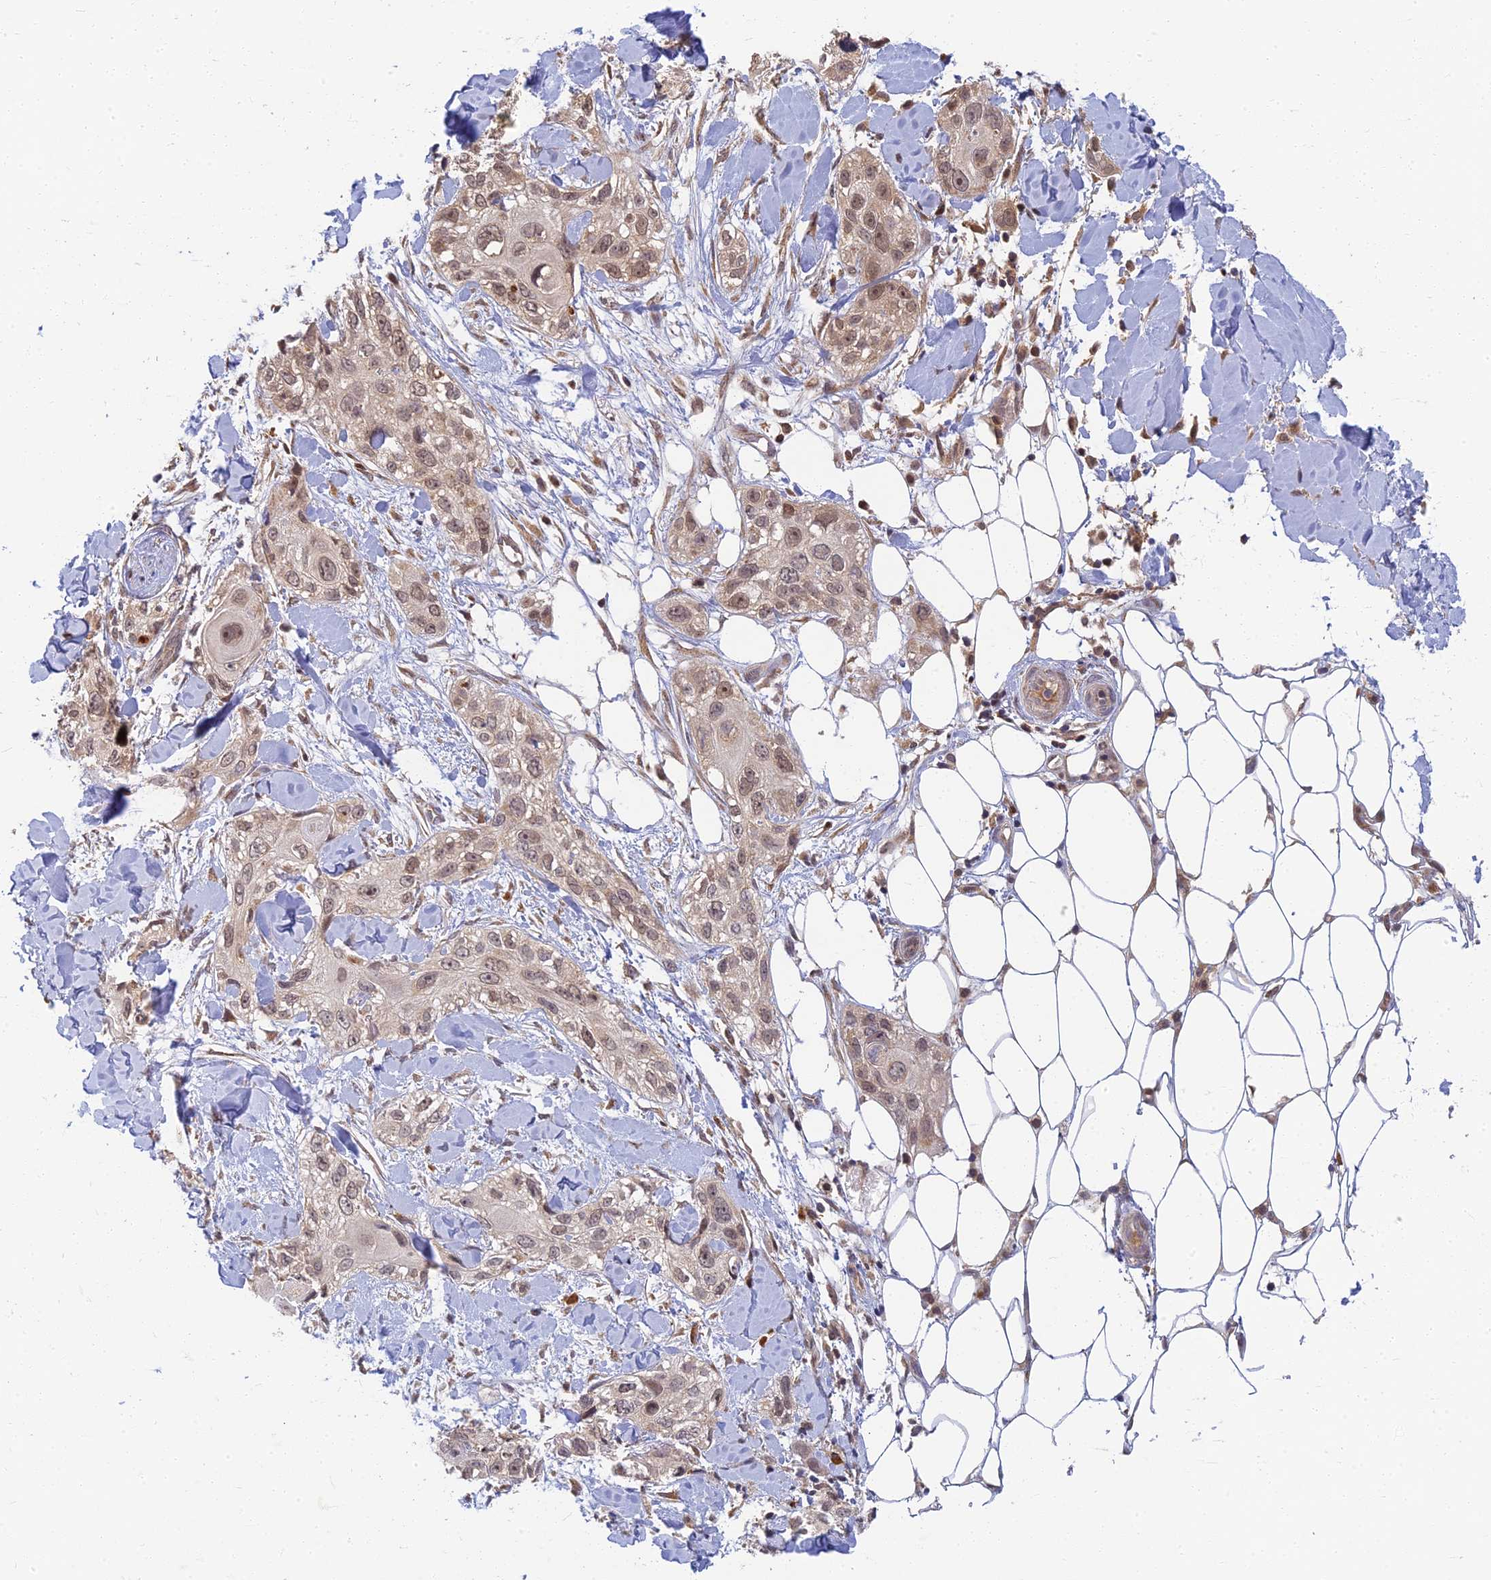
{"staining": {"intensity": "weak", "quantity": ">75%", "location": "cytoplasmic/membranous"}, "tissue": "skin cancer", "cell_type": "Tumor cells", "image_type": "cancer", "snomed": [{"axis": "morphology", "description": "Normal tissue, NOS"}, {"axis": "morphology", "description": "Squamous cell carcinoma, NOS"}, {"axis": "topography", "description": "Skin"}], "caption": "Immunohistochemistry micrograph of human squamous cell carcinoma (skin) stained for a protein (brown), which shows low levels of weak cytoplasmic/membranous expression in about >75% of tumor cells.", "gene": "RGL3", "patient": {"sex": "male", "age": 72}}